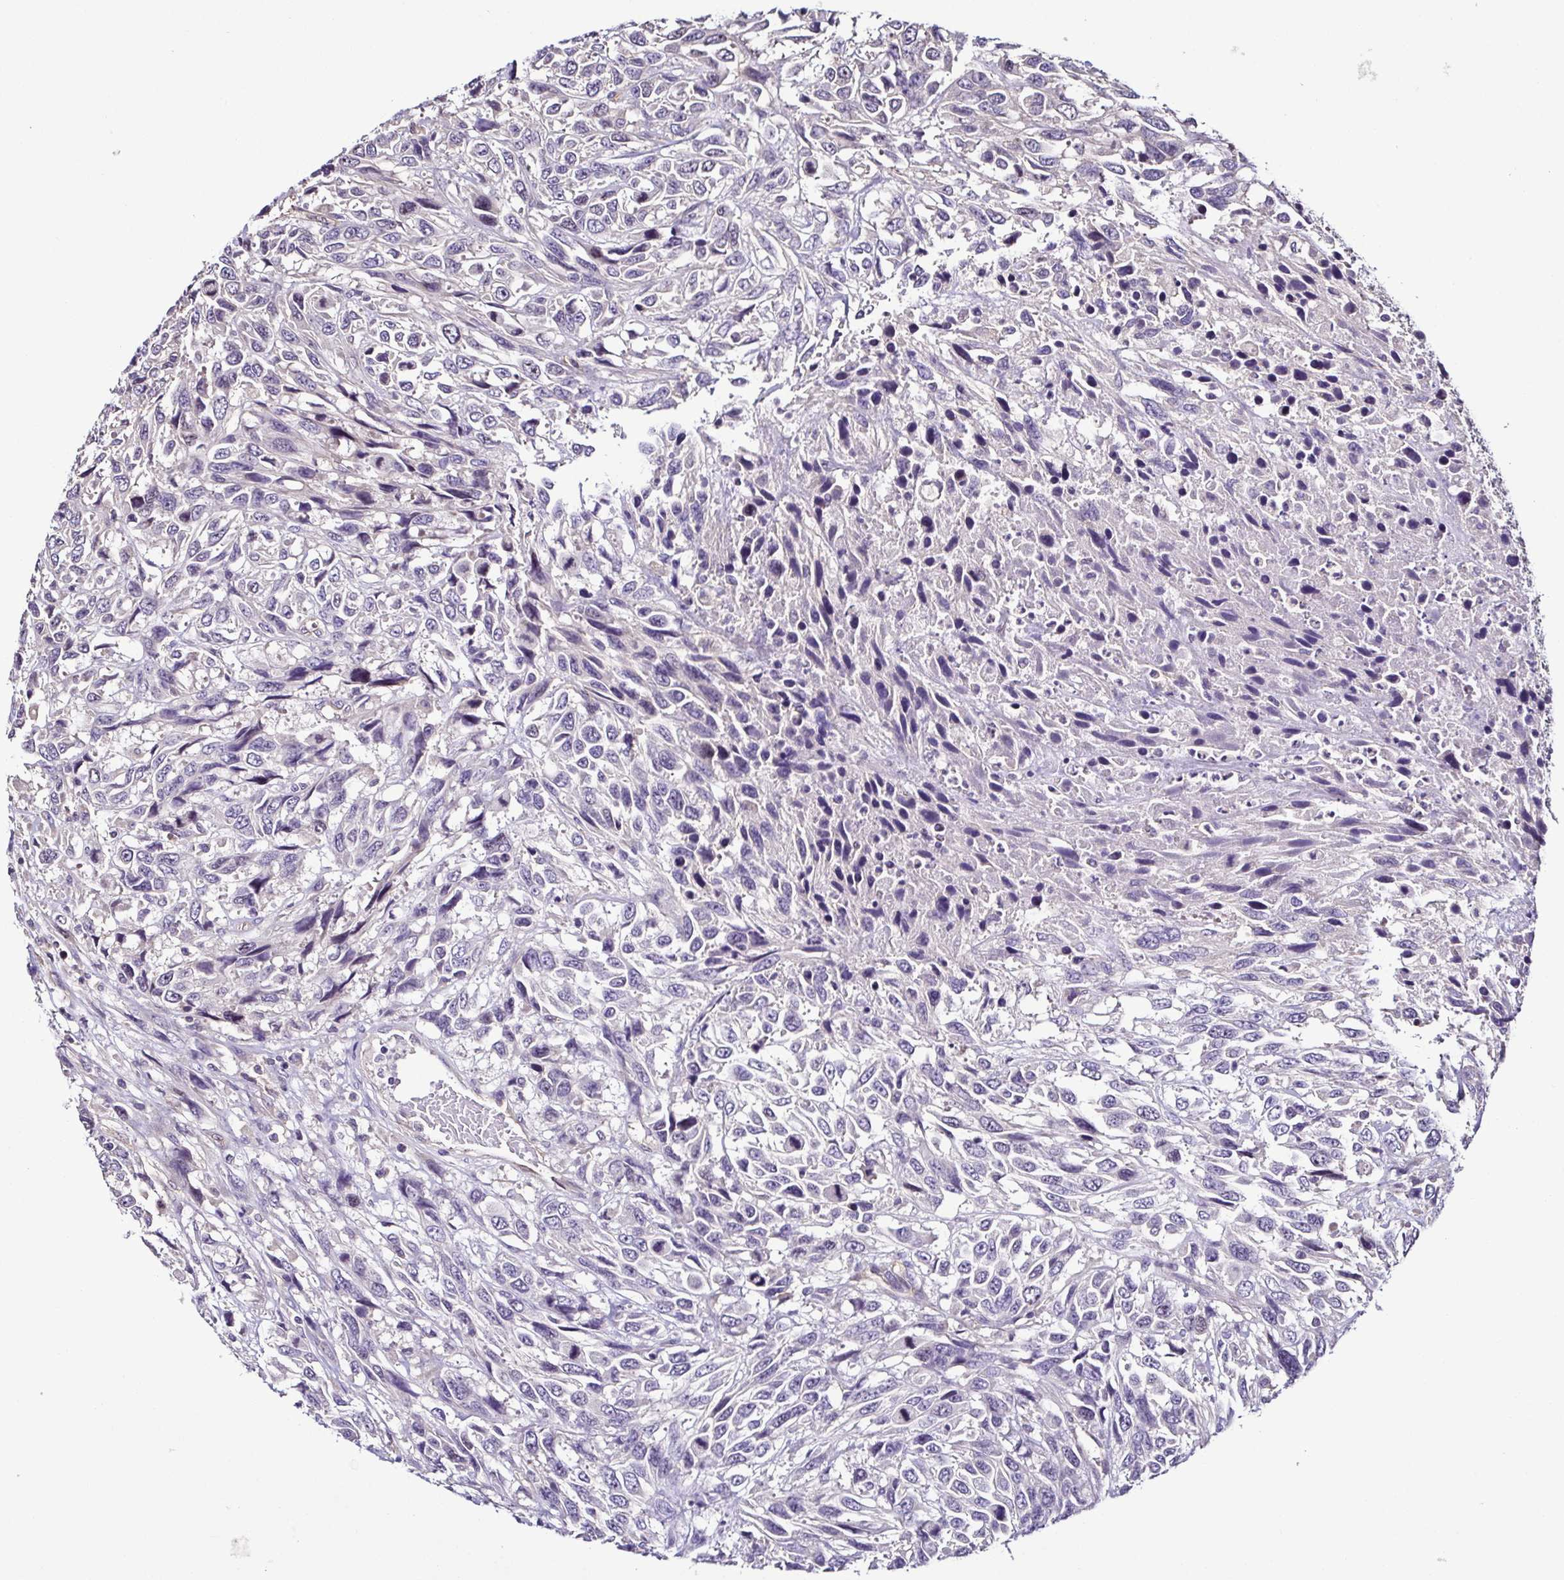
{"staining": {"intensity": "negative", "quantity": "none", "location": "none"}, "tissue": "urothelial cancer", "cell_type": "Tumor cells", "image_type": "cancer", "snomed": [{"axis": "morphology", "description": "Urothelial carcinoma, High grade"}, {"axis": "topography", "description": "Urinary bladder"}], "caption": "DAB (3,3'-diaminobenzidine) immunohistochemical staining of human urothelial cancer shows no significant positivity in tumor cells. The staining is performed using DAB brown chromogen with nuclei counter-stained in using hematoxylin.", "gene": "LMOD2", "patient": {"sex": "female", "age": 70}}